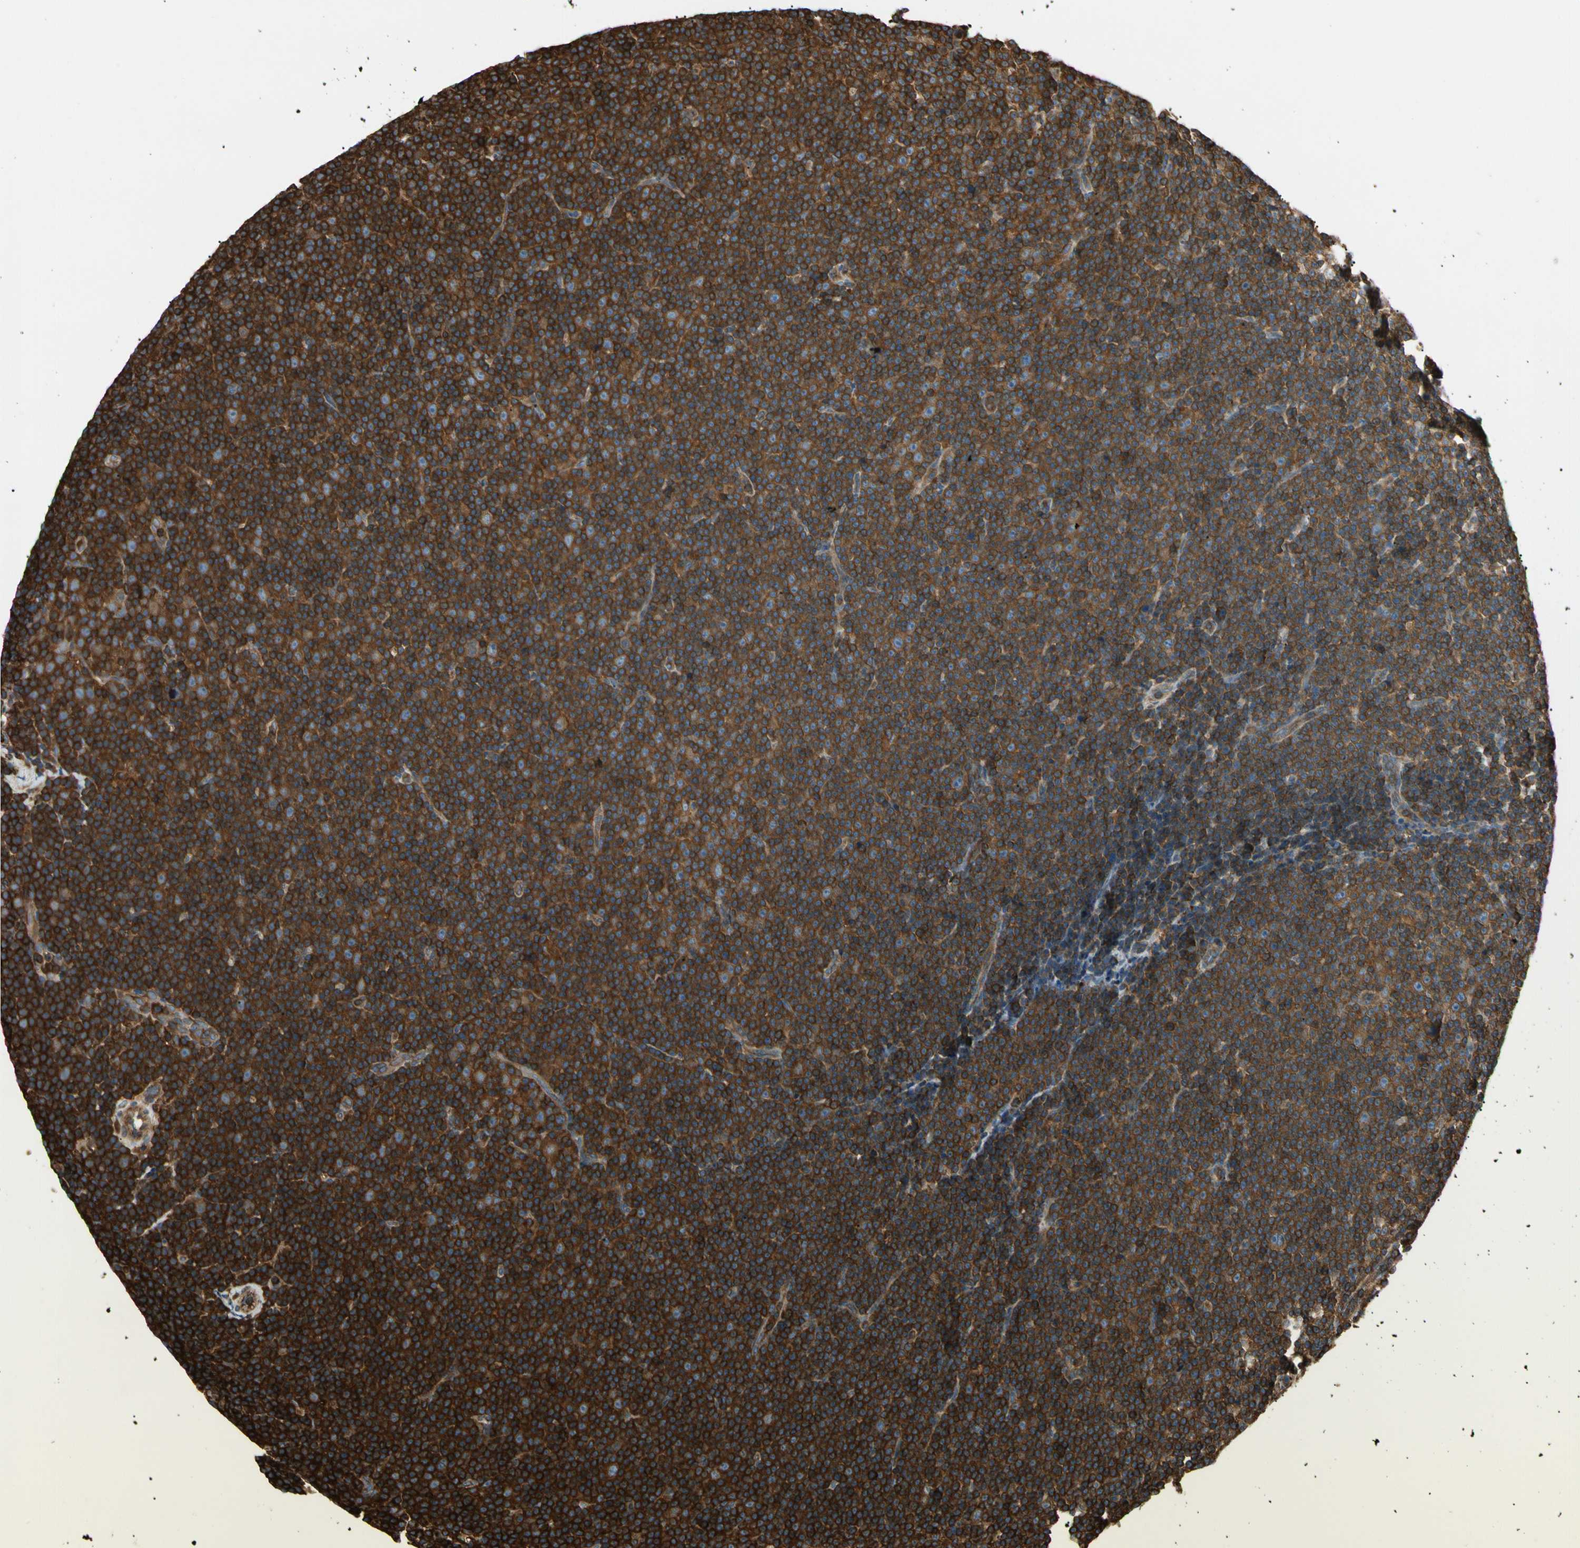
{"staining": {"intensity": "strong", "quantity": ">75%", "location": "cytoplasmic/membranous"}, "tissue": "lymphoma", "cell_type": "Tumor cells", "image_type": "cancer", "snomed": [{"axis": "morphology", "description": "Malignant lymphoma, non-Hodgkin's type, Low grade"}, {"axis": "topography", "description": "Lymph node"}], "caption": "IHC (DAB) staining of human malignant lymphoma, non-Hodgkin's type (low-grade) displays strong cytoplasmic/membranous protein positivity in about >75% of tumor cells.", "gene": "ARPC2", "patient": {"sex": "female", "age": 67}}